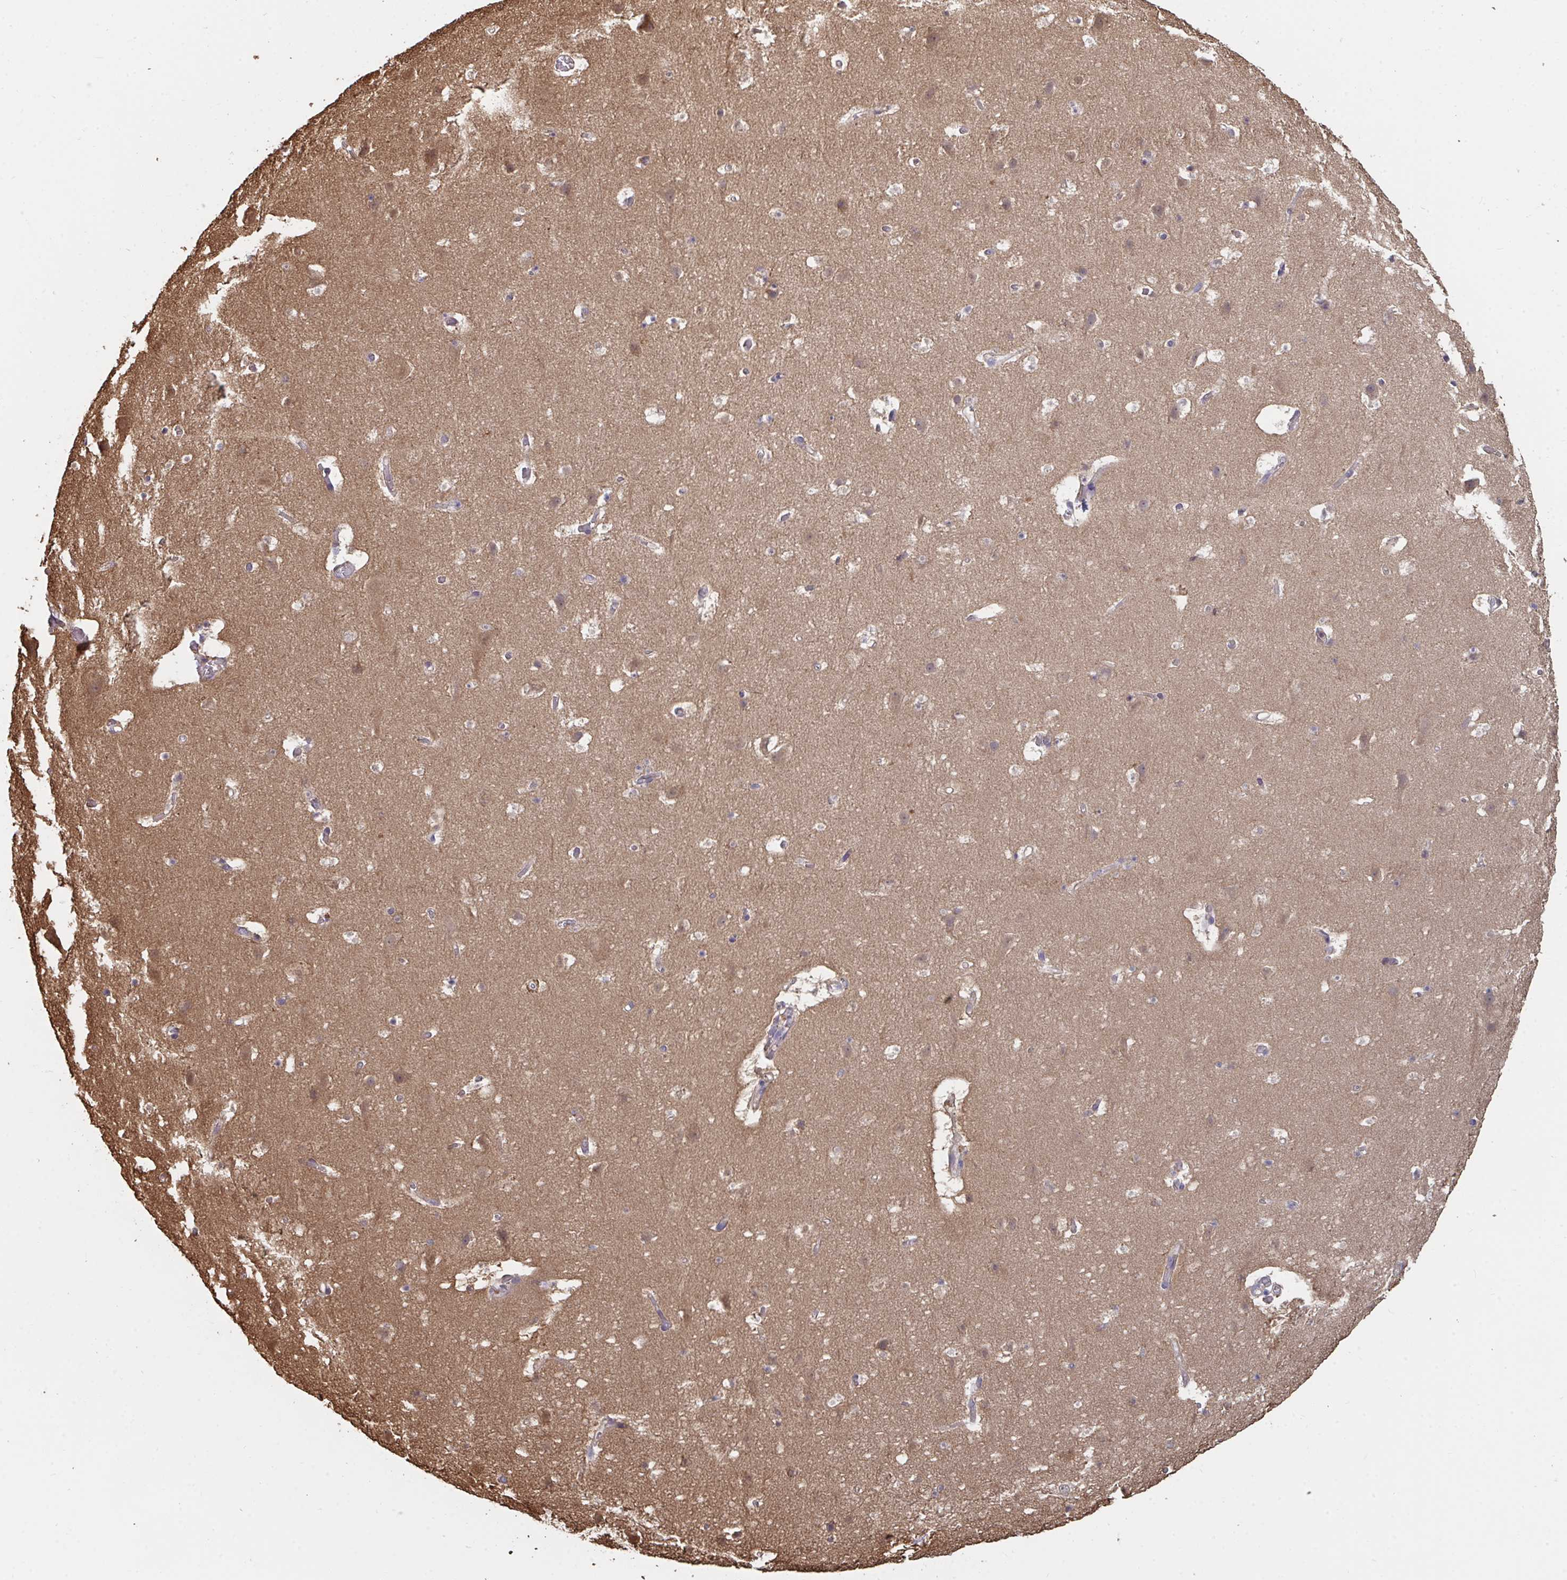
{"staining": {"intensity": "moderate", "quantity": "25%-75%", "location": "cytoplasmic/membranous"}, "tissue": "cerebral cortex", "cell_type": "Endothelial cells", "image_type": "normal", "snomed": [{"axis": "morphology", "description": "Normal tissue, NOS"}, {"axis": "topography", "description": "Cerebral cortex"}], "caption": "Immunohistochemical staining of unremarkable cerebral cortex reveals medium levels of moderate cytoplasmic/membranous staining in about 25%-75% of endothelial cells. Immunohistochemistry (ihc) stains the protein of interest in brown and the nuclei are stained blue.", "gene": "TTC9C", "patient": {"sex": "female", "age": 42}}